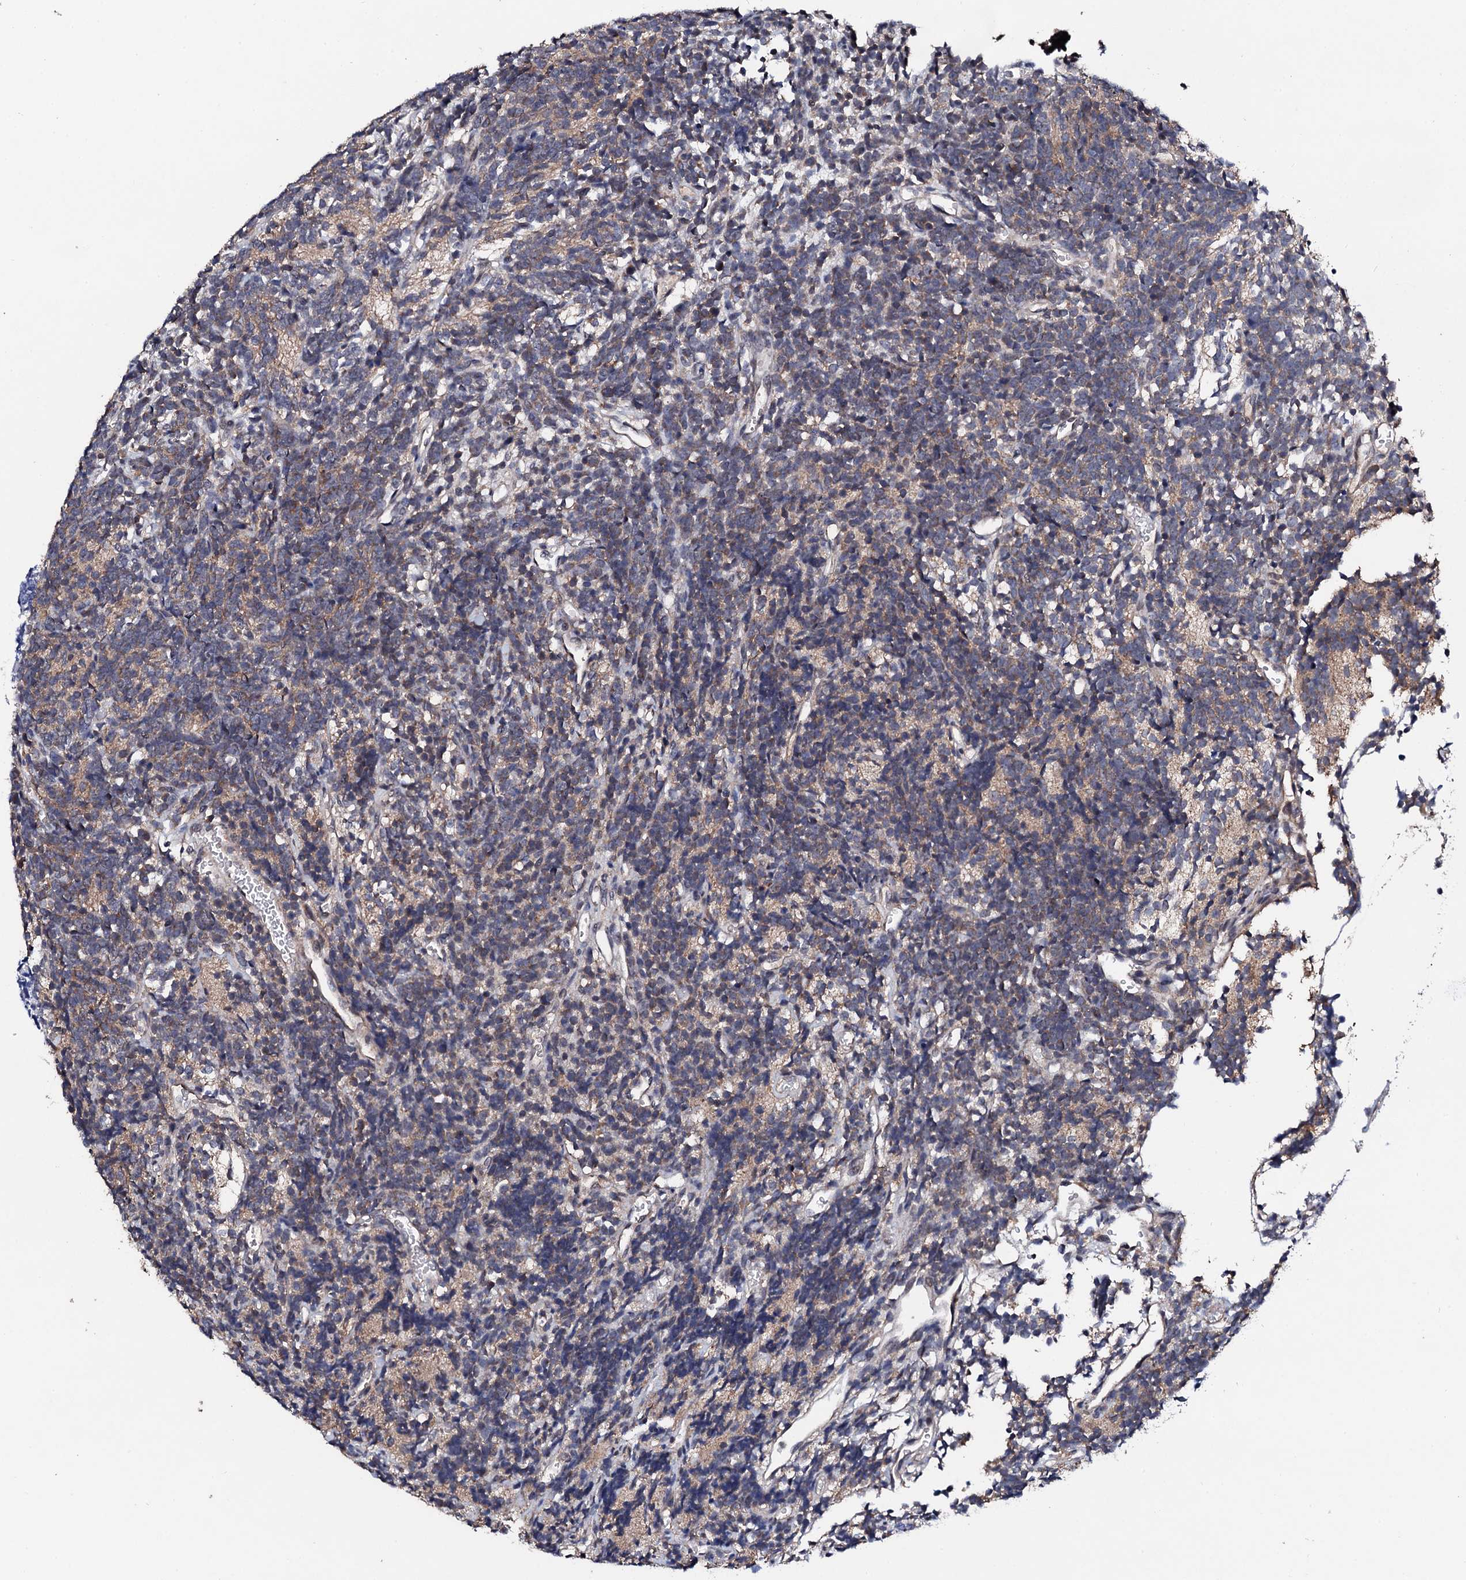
{"staining": {"intensity": "weak", "quantity": "<25%", "location": "cytoplasmic/membranous"}, "tissue": "glioma", "cell_type": "Tumor cells", "image_type": "cancer", "snomed": [{"axis": "morphology", "description": "Glioma, malignant, Low grade"}, {"axis": "topography", "description": "Brain"}], "caption": "An image of human malignant glioma (low-grade) is negative for staining in tumor cells.", "gene": "IP6K1", "patient": {"sex": "female", "age": 1}}